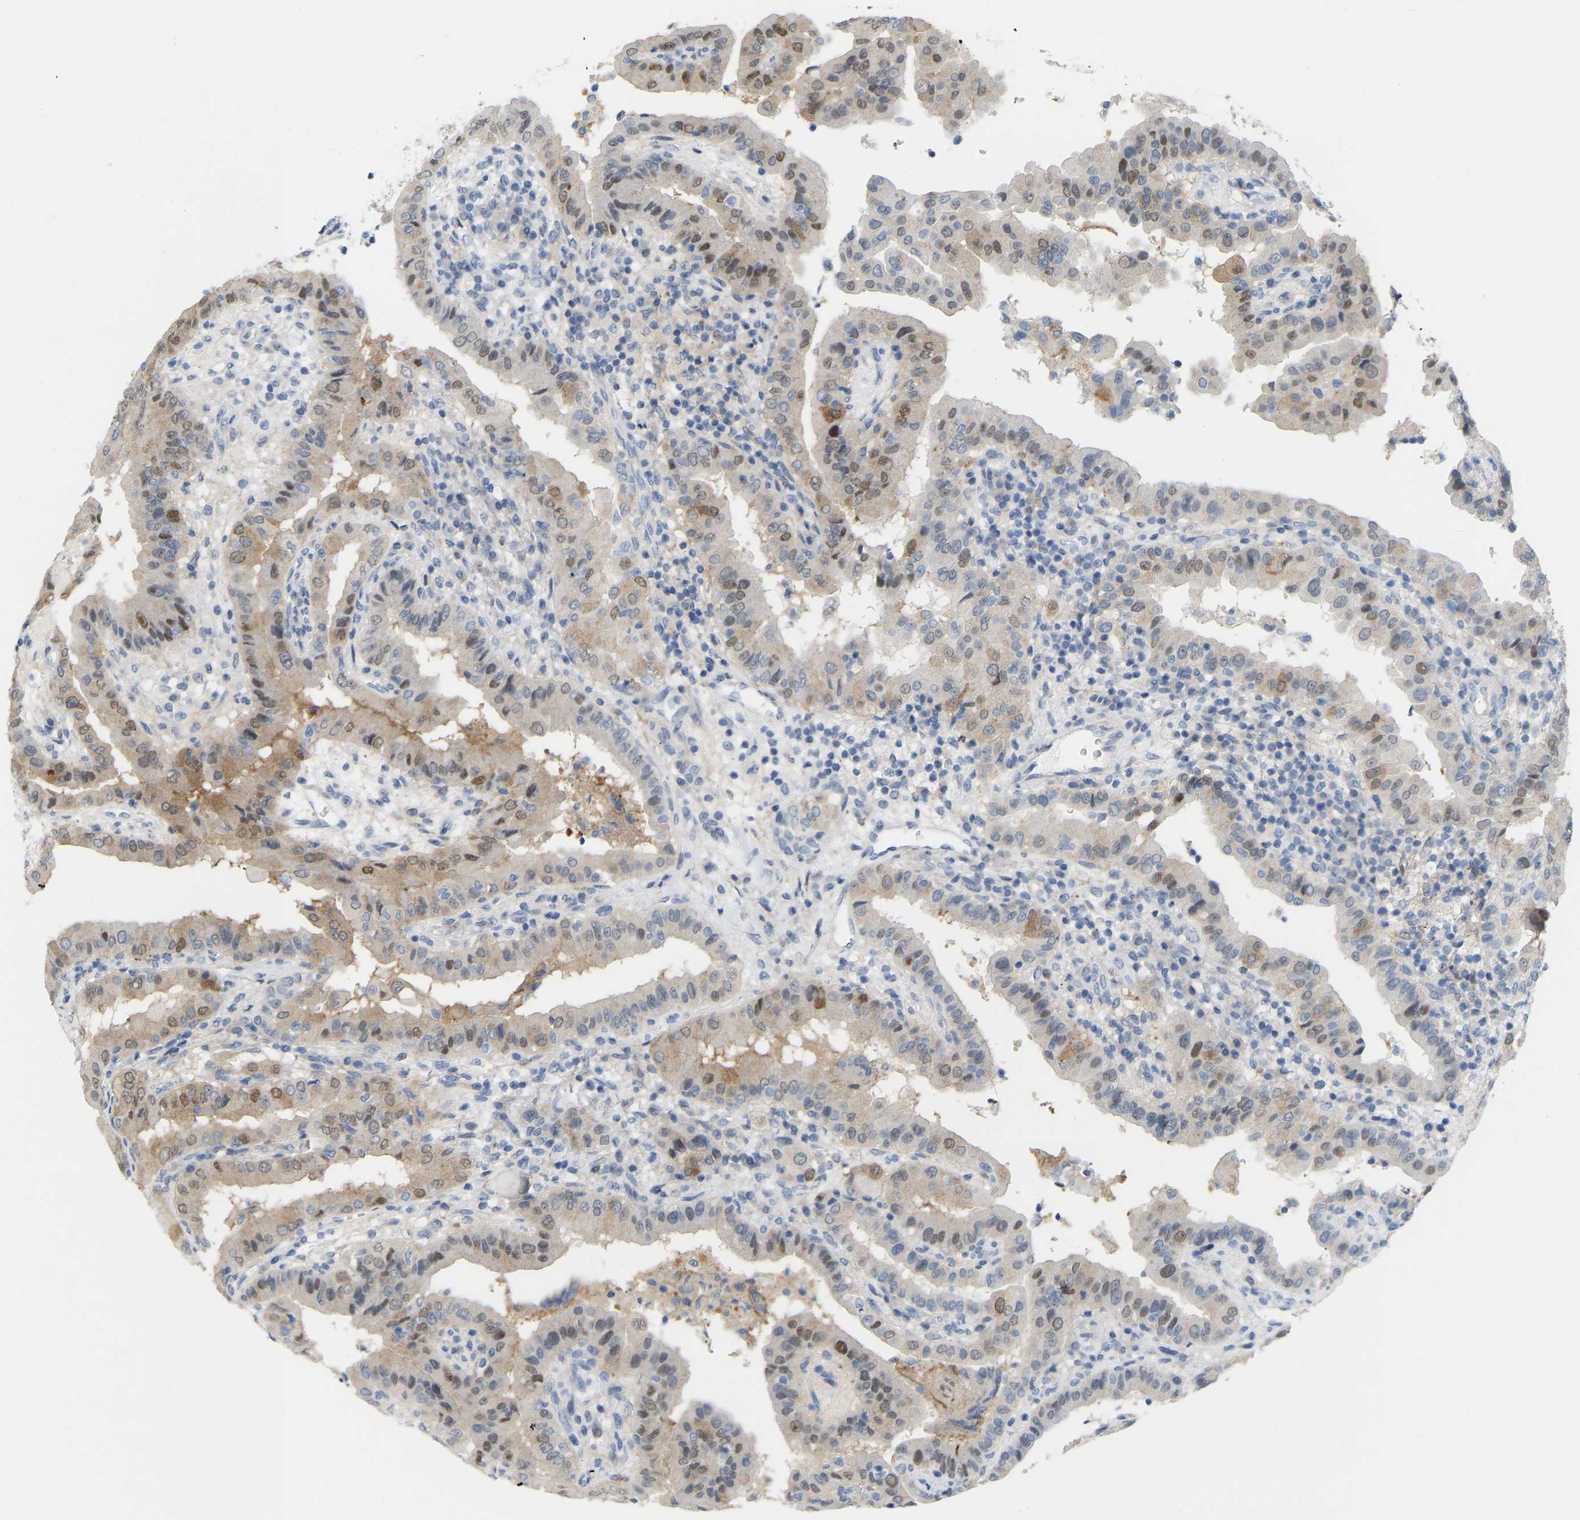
{"staining": {"intensity": "weak", "quantity": "25%-75%", "location": "cytoplasmic/membranous,nuclear"}, "tissue": "thyroid cancer", "cell_type": "Tumor cells", "image_type": "cancer", "snomed": [{"axis": "morphology", "description": "Papillary adenocarcinoma, NOS"}, {"axis": "topography", "description": "Thyroid gland"}], "caption": "Immunohistochemistry (IHC) (DAB) staining of papillary adenocarcinoma (thyroid) exhibits weak cytoplasmic/membranous and nuclear protein positivity in approximately 25%-75% of tumor cells. (DAB (3,3'-diaminobenzidine) IHC, brown staining for protein, blue staining for nuclei).", "gene": "ABTB2", "patient": {"sex": "male", "age": 33}}